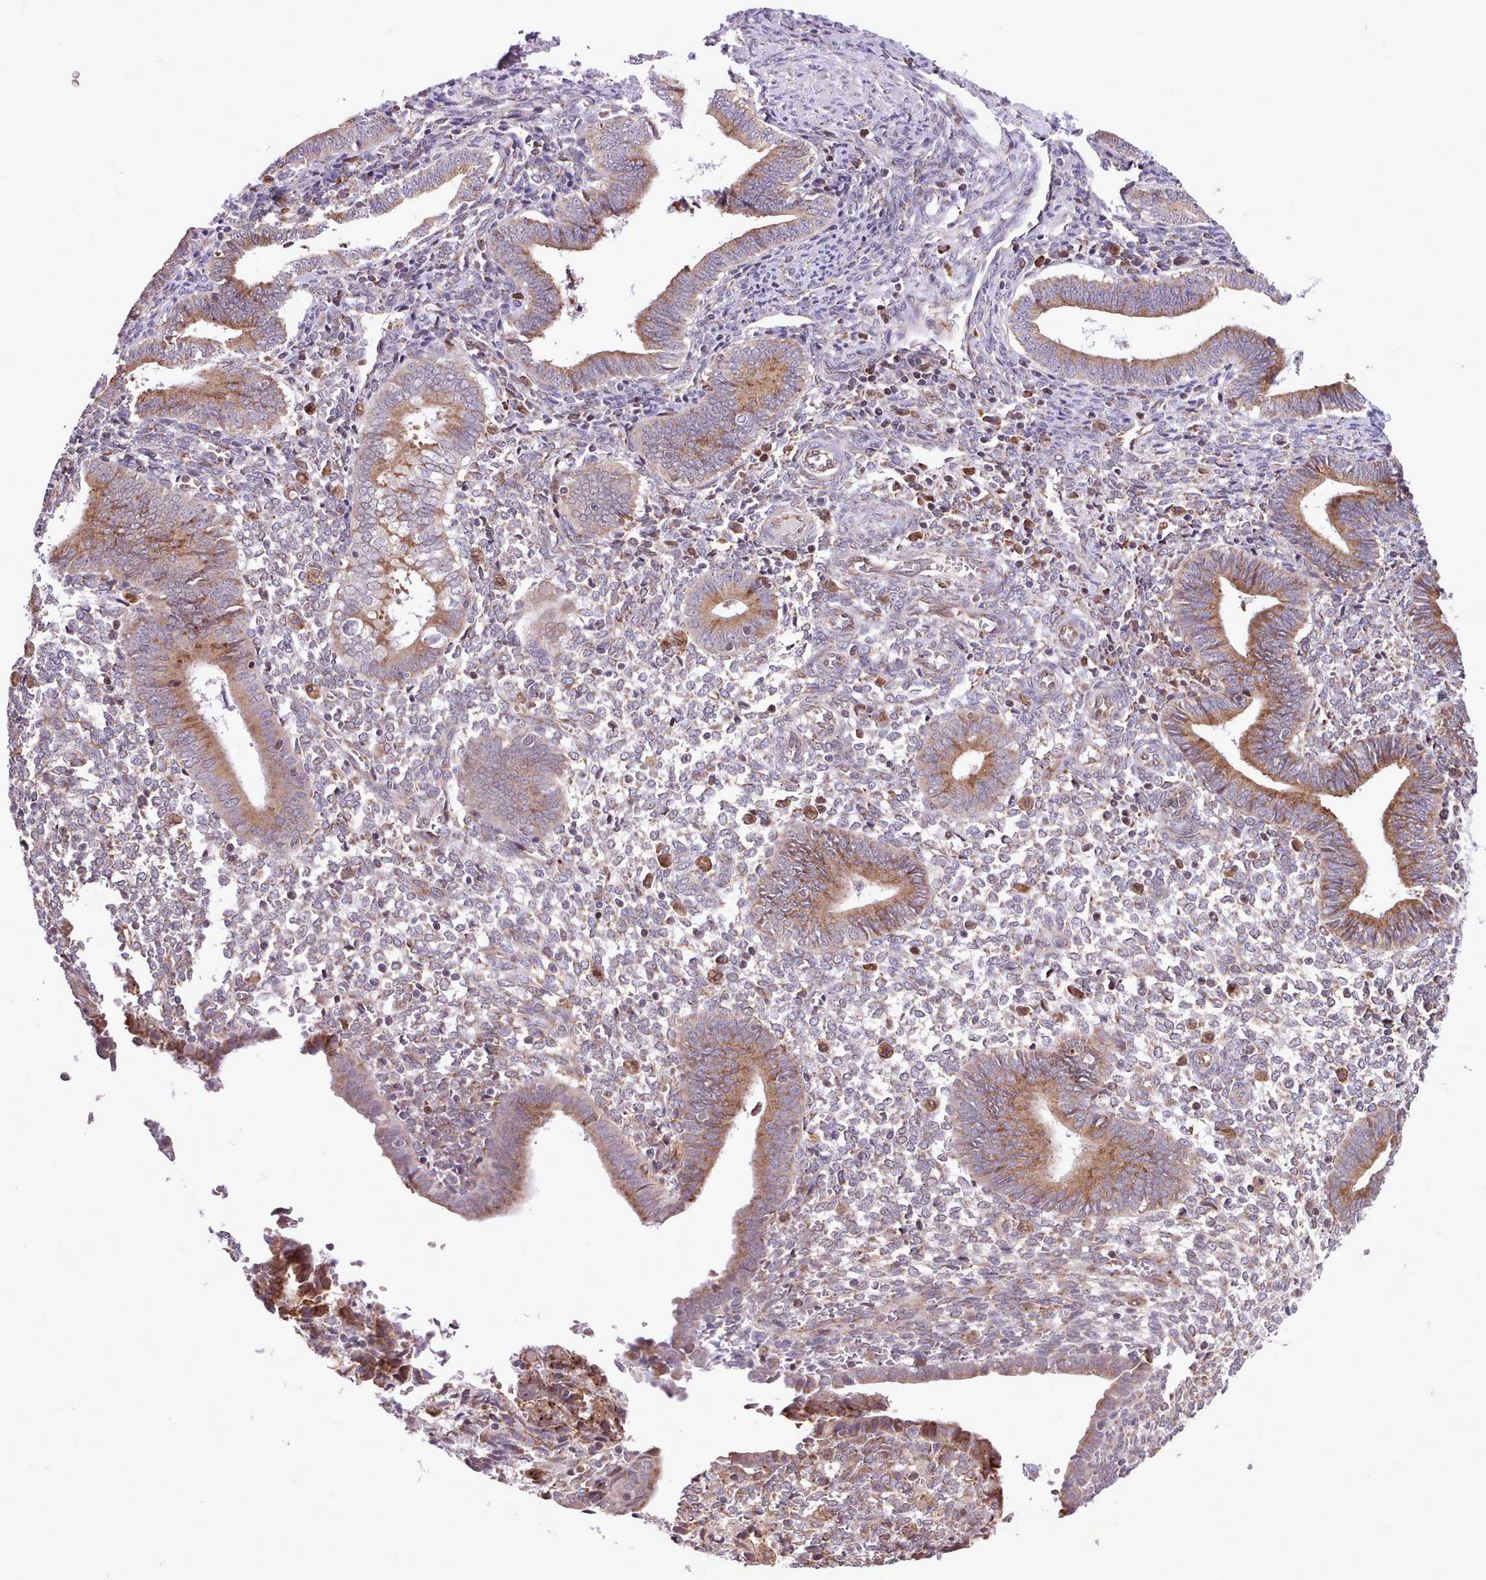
{"staining": {"intensity": "moderate", "quantity": "25%-75%", "location": "cytoplasmic/membranous"}, "tissue": "endometrium", "cell_type": "Cells in endometrial stroma", "image_type": "normal", "snomed": [{"axis": "morphology", "description": "Normal tissue, NOS"}, {"axis": "topography", "description": "Other"}, {"axis": "topography", "description": "Endometrium"}], "caption": "DAB immunohistochemical staining of benign human endometrium demonstrates moderate cytoplasmic/membranous protein expression in approximately 25%-75% of cells in endometrial stroma.", "gene": "TTLL3", "patient": {"sex": "female", "age": 44}}